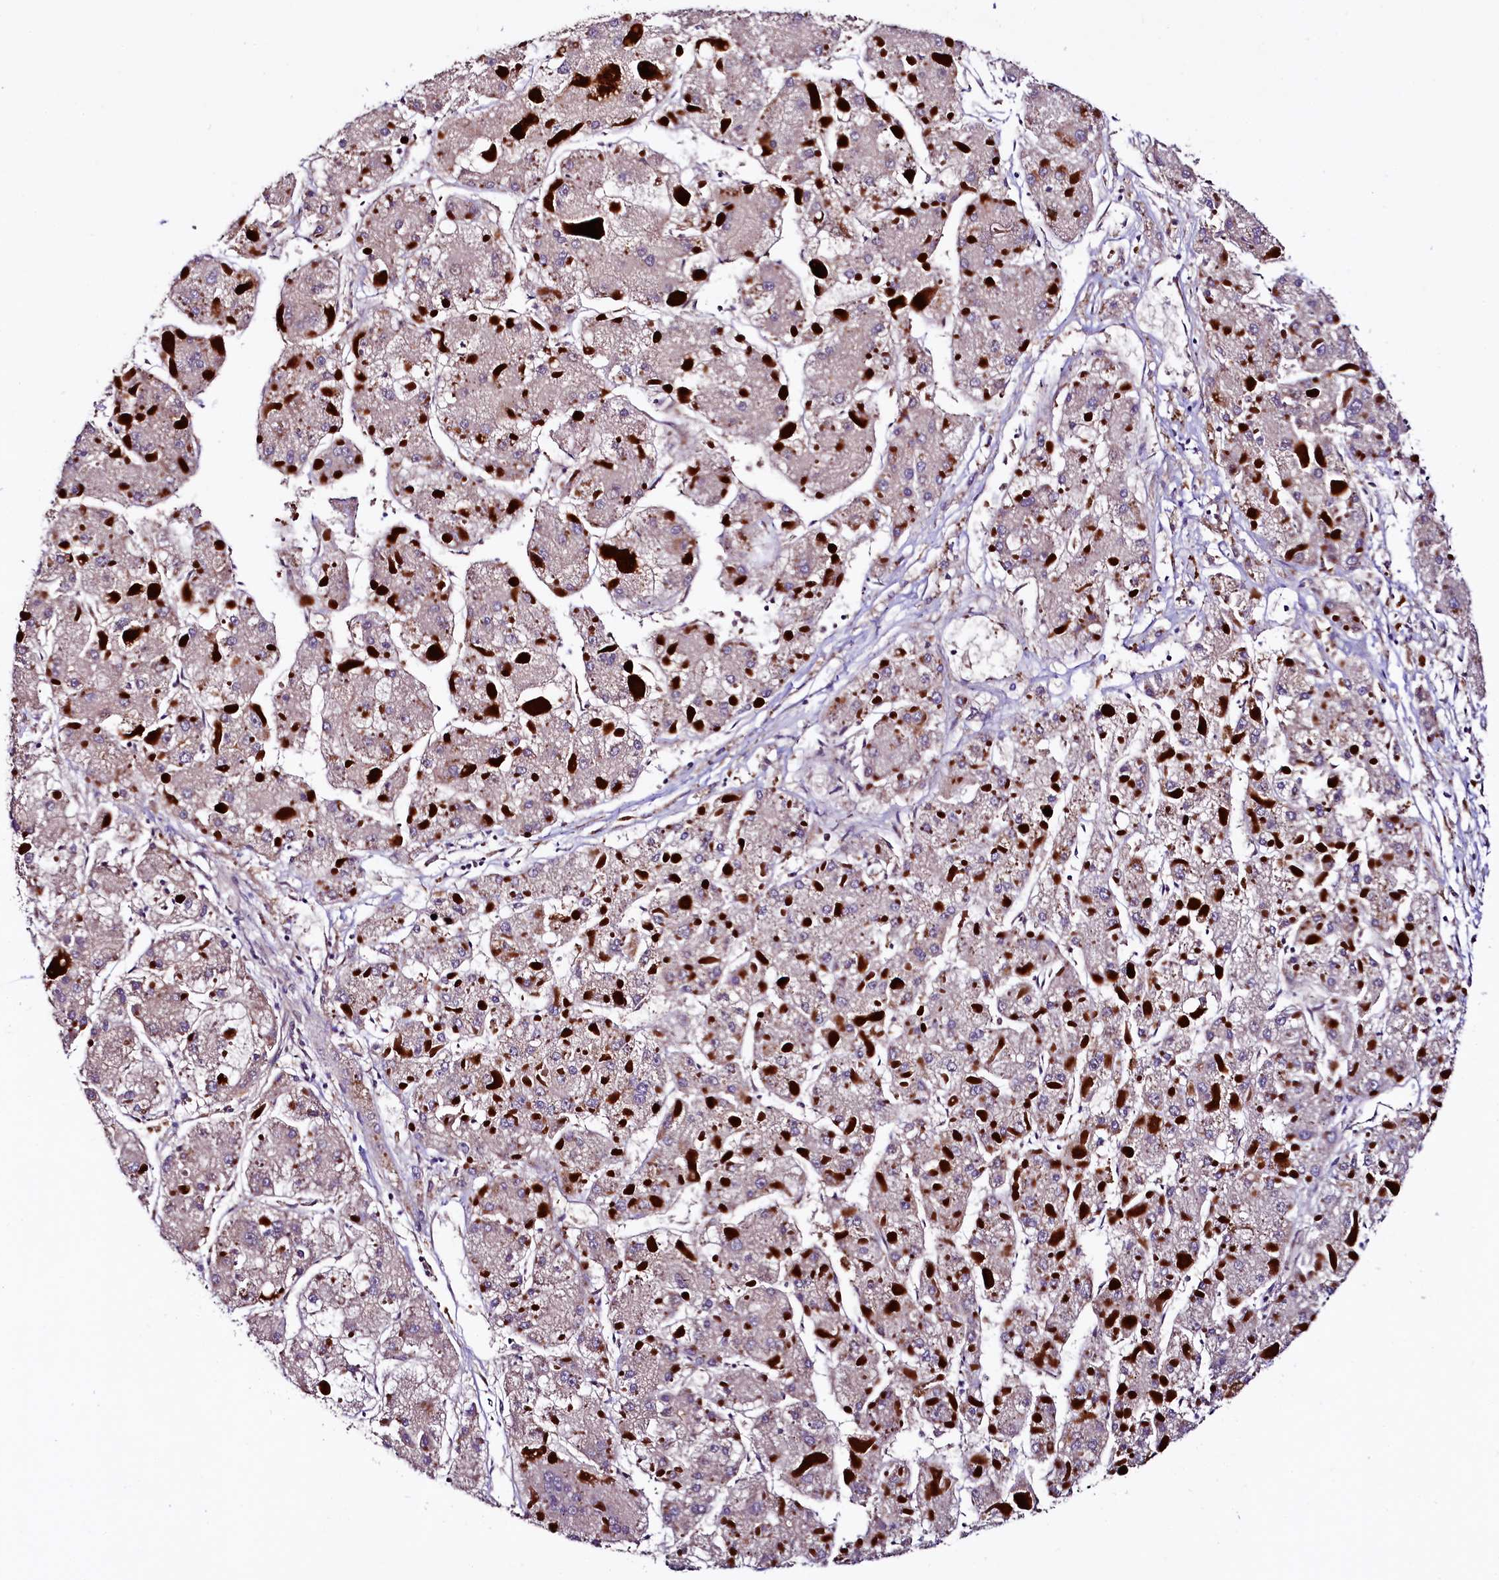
{"staining": {"intensity": "negative", "quantity": "none", "location": "none"}, "tissue": "liver cancer", "cell_type": "Tumor cells", "image_type": "cancer", "snomed": [{"axis": "morphology", "description": "Carcinoma, Hepatocellular, NOS"}, {"axis": "topography", "description": "Liver"}], "caption": "High magnification brightfield microscopy of liver hepatocellular carcinoma stained with DAB (3,3'-diaminobenzidine) (brown) and counterstained with hematoxylin (blue): tumor cells show no significant expression.", "gene": "VPS35", "patient": {"sex": "female", "age": 73}}